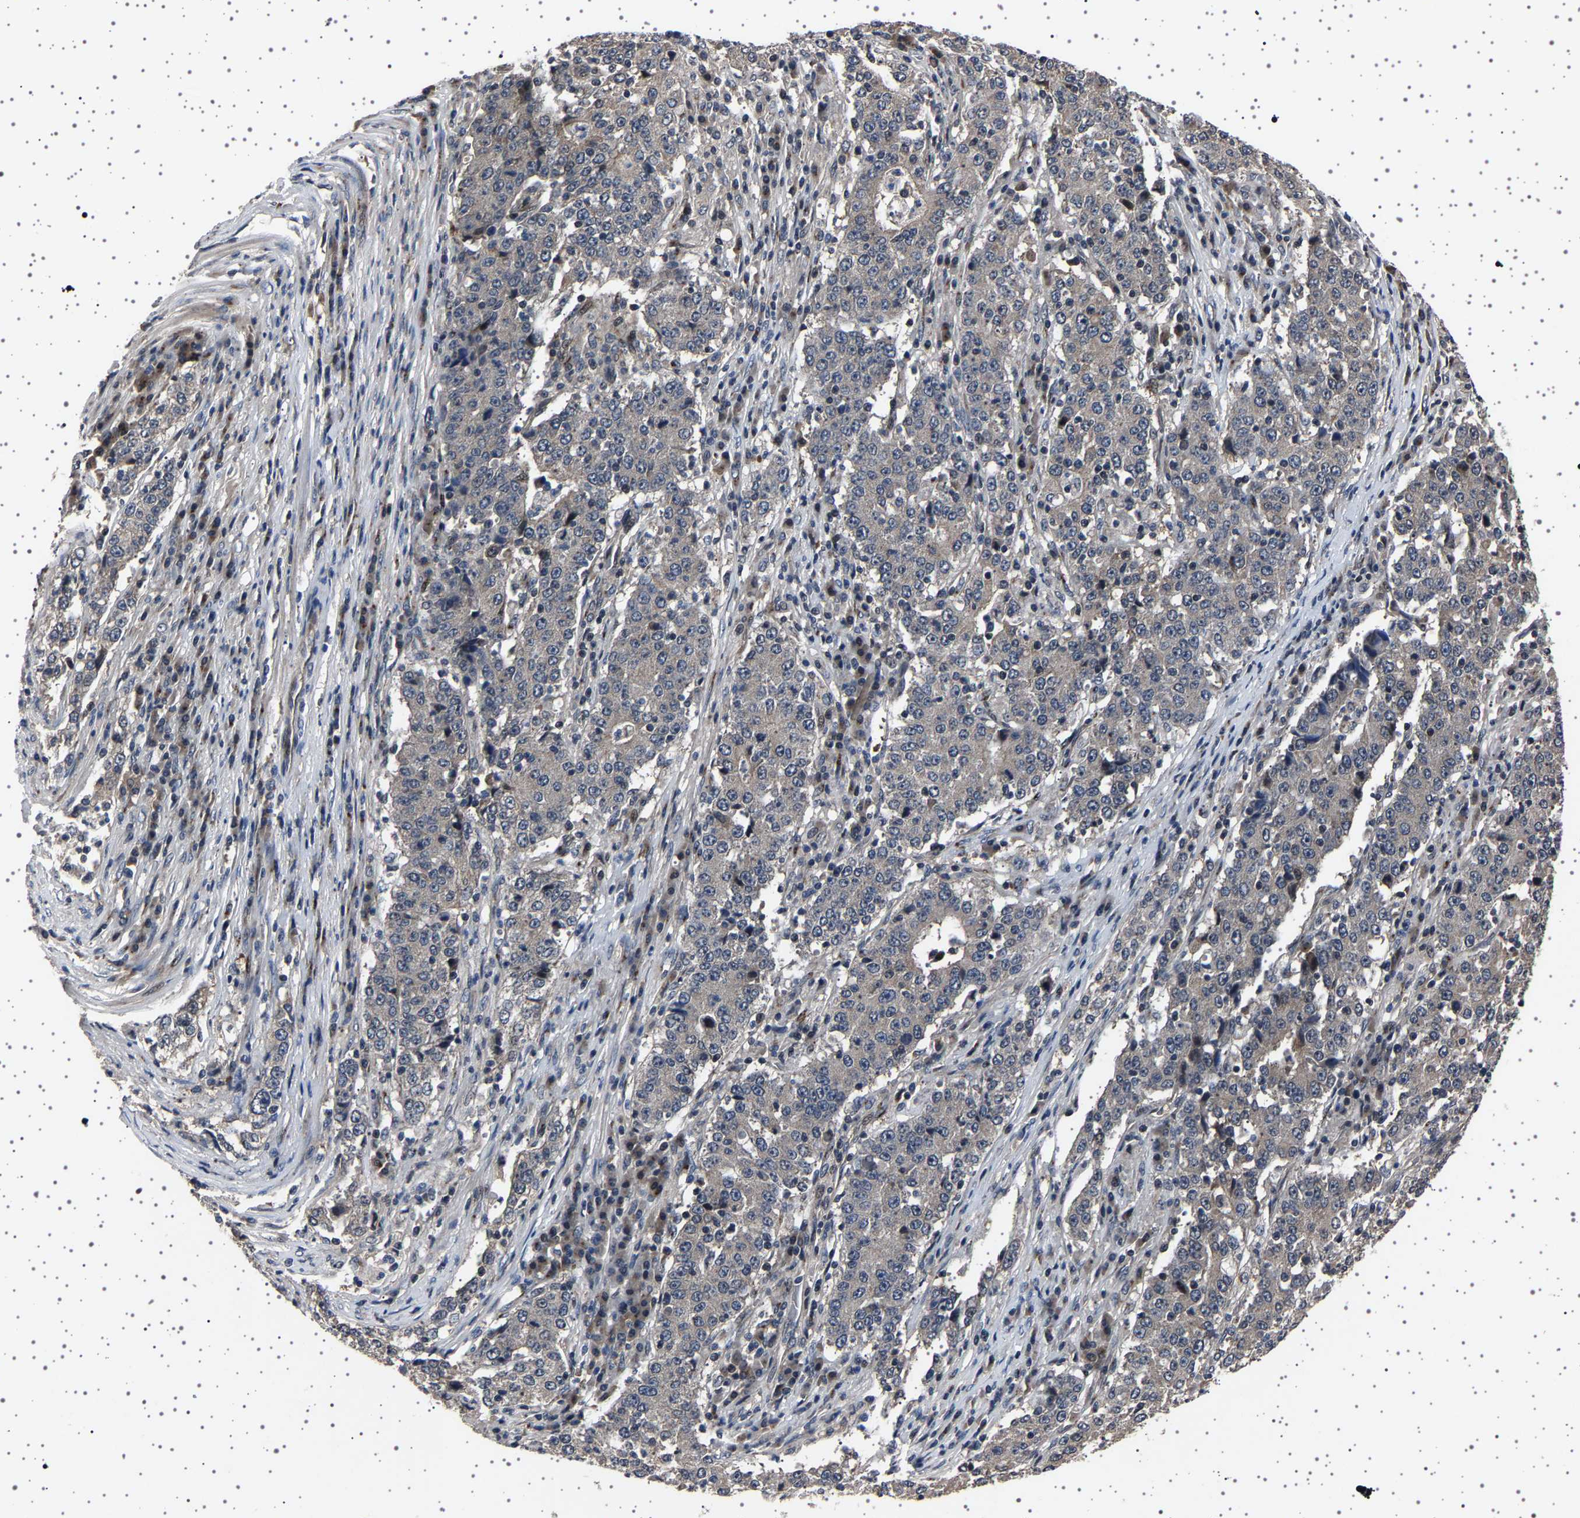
{"staining": {"intensity": "negative", "quantity": "none", "location": "none"}, "tissue": "stomach cancer", "cell_type": "Tumor cells", "image_type": "cancer", "snomed": [{"axis": "morphology", "description": "Adenocarcinoma, NOS"}, {"axis": "topography", "description": "Stomach"}], "caption": "This is an immunohistochemistry histopathology image of adenocarcinoma (stomach). There is no positivity in tumor cells.", "gene": "NCKAP1", "patient": {"sex": "male", "age": 59}}